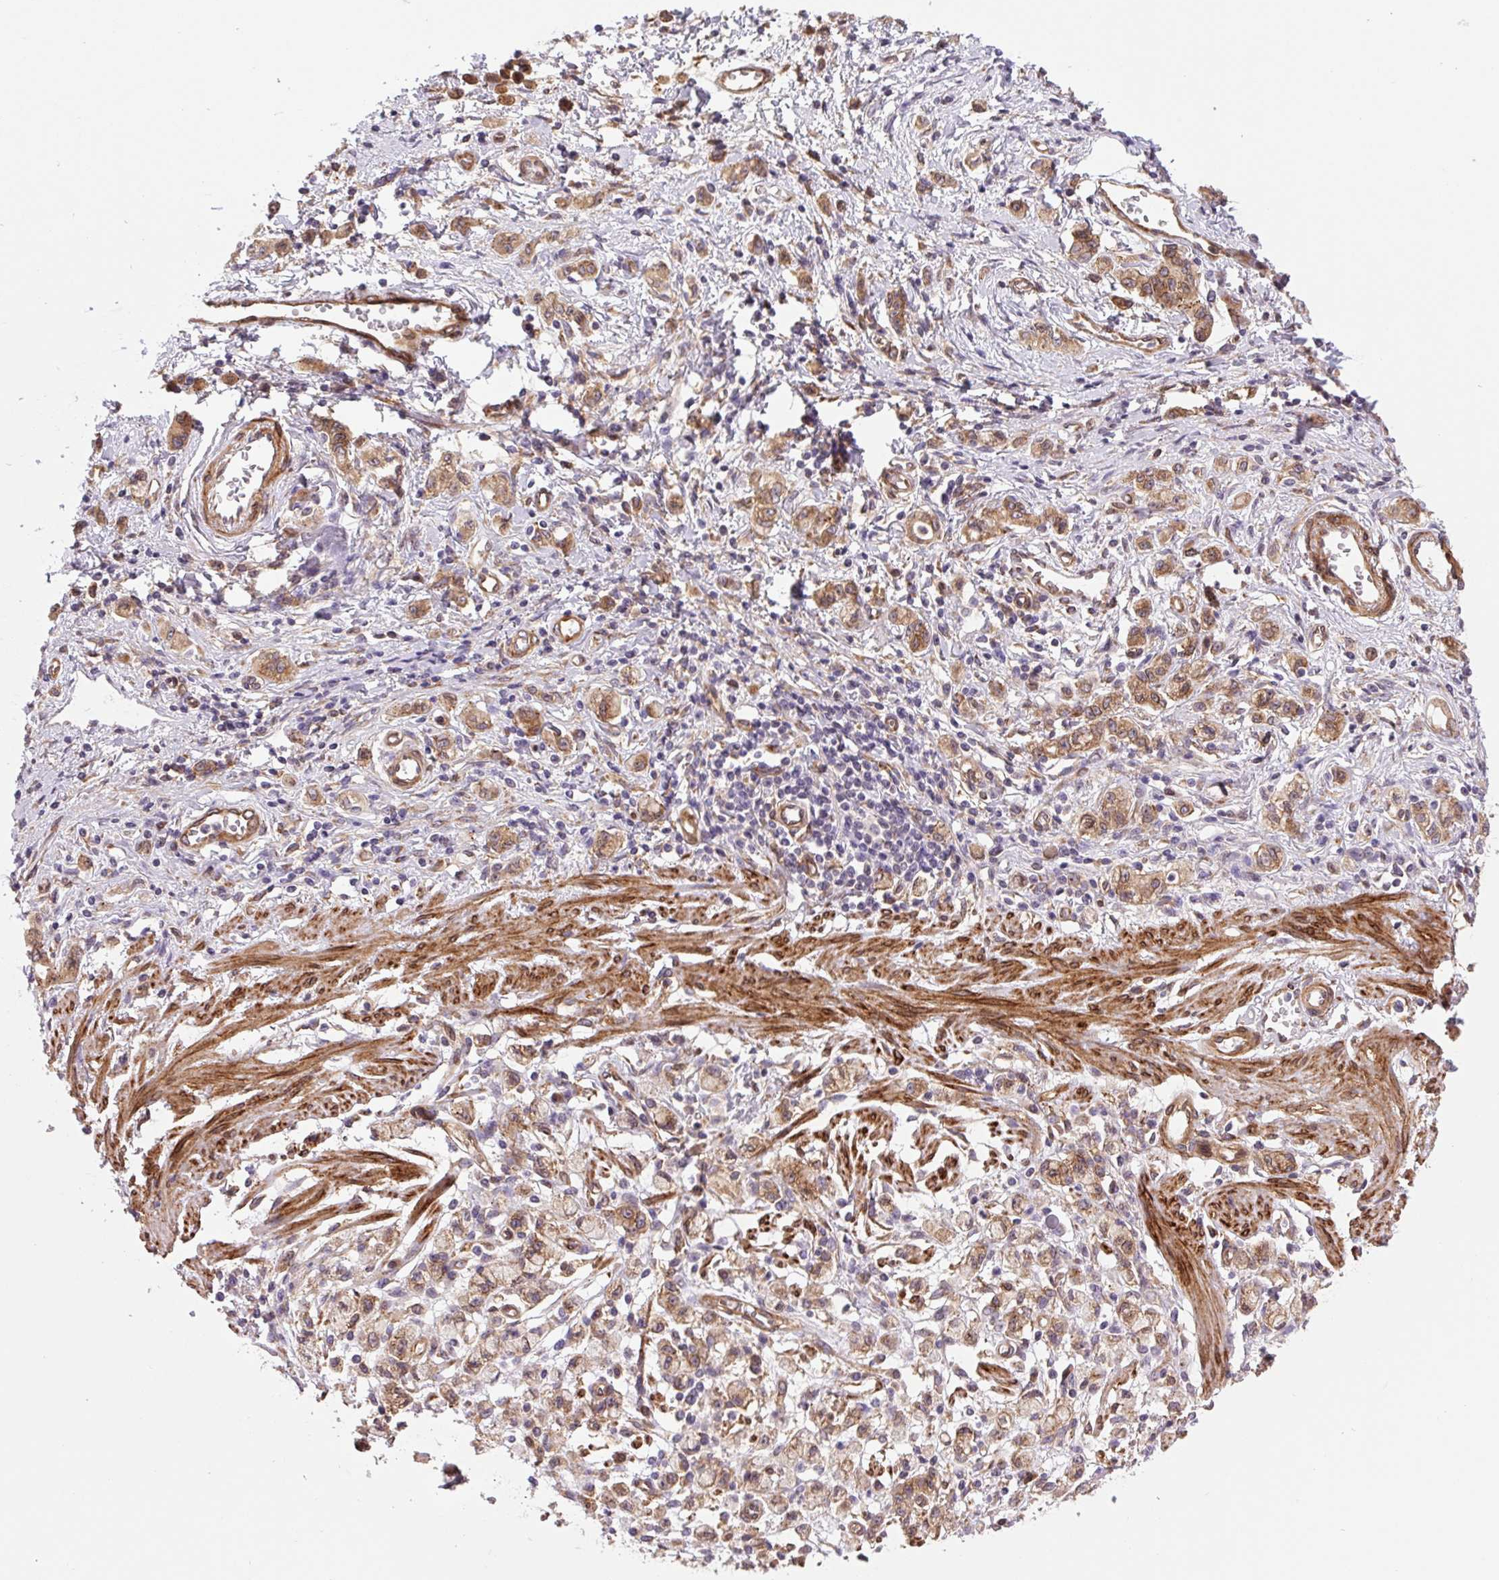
{"staining": {"intensity": "moderate", "quantity": ">75%", "location": "cytoplasmic/membranous"}, "tissue": "stomach cancer", "cell_type": "Tumor cells", "image_type": "cancer", "snomed": [{"axis": "morphology", "description": "Adenocarcinoma, NOS"}, {"axis": "topography", "description": "Stomach"}], "caption": "Immunohistochemical staining of human stomach cancer (adenocarcinoma) demonstrates medium levels of moderate cytoplasmic/membranous protein positivity in about >75% of tumor cells. The staining was performed using DAB (3,3'-diaminobenzidine) to visualize the protein expression in brown, while the nuclei were stained in blue with hematoxylin (Magnification: 20x).", "gene": "SEPTIN10", "patient": {"sex": "male", "age": 77}}